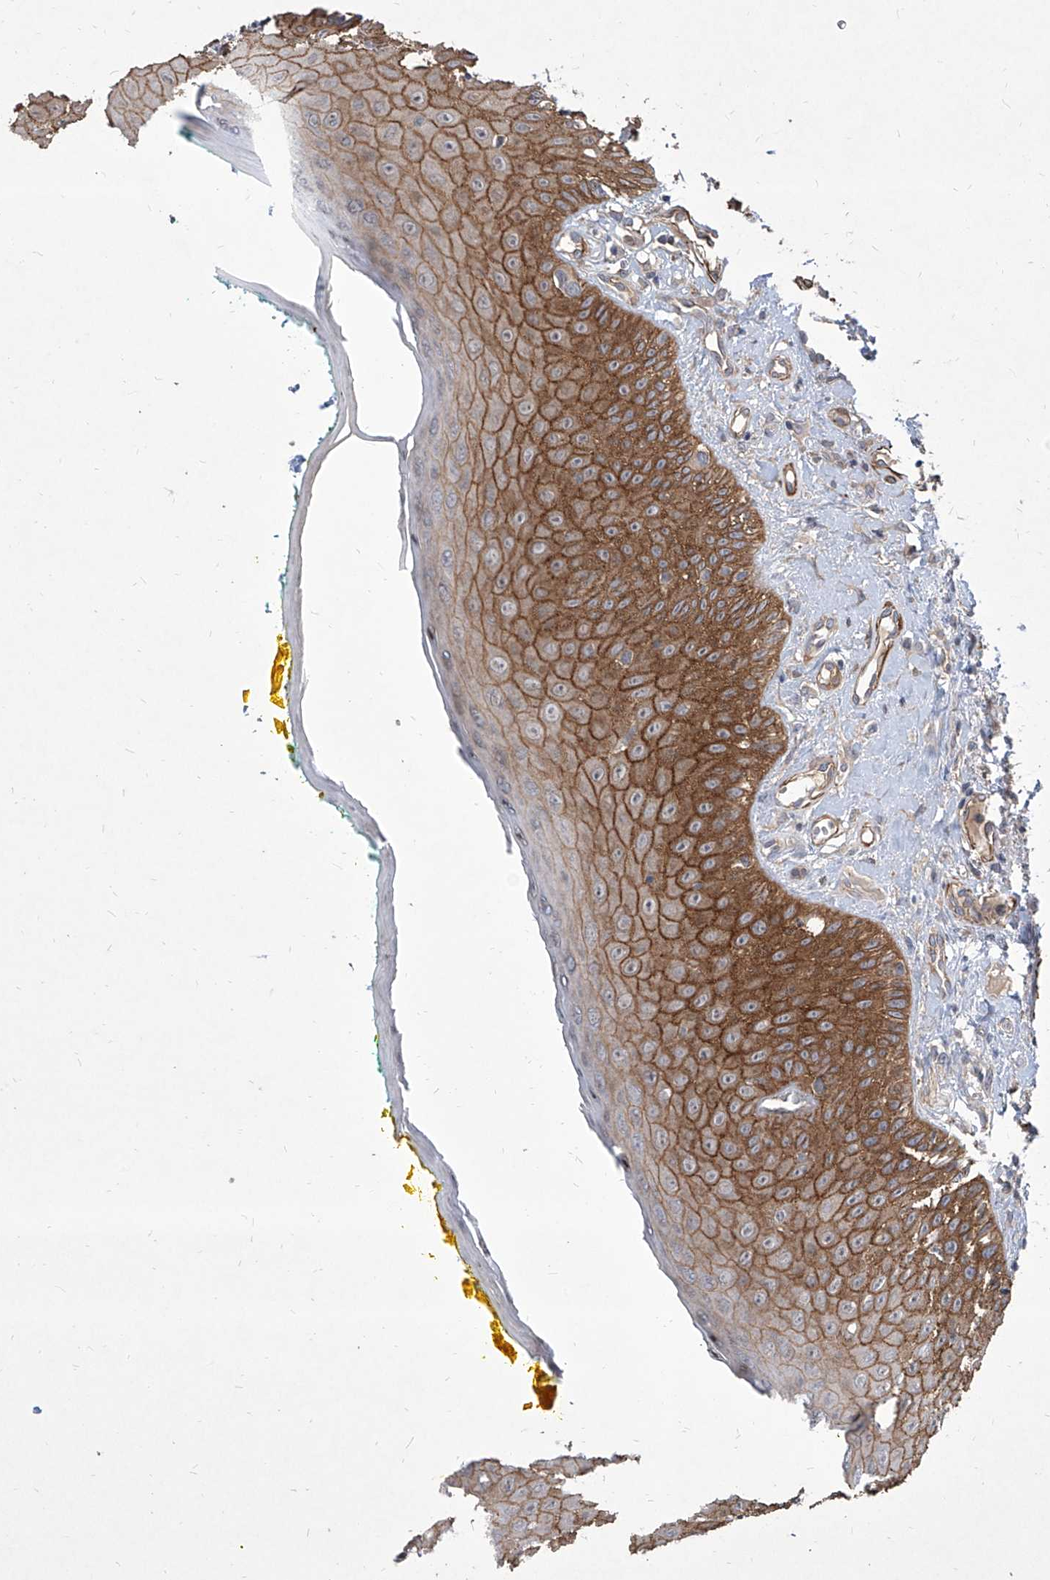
{"staining": {"intensity": "strong", "quantity": ">75%", "location": "cytoplasmic/membranous"}, "tissue": "oral mucosa", "cell_type": "Squamous epithelial cells", "image_type": "normal", "snomed": [{"axis": "morphology", "description": "Normal tissue, NOS"}, {"axis": "topography", "description": "Oral tissue"}], "caption": "High-power microscopy captured an immunohistochemistry (IHC) histopathology image of normal oral mucosa, revealing strong cytoplasmic/membranous staining in about >75% of squamous epithelial cells. (DAB IHC, brown staining for protein, blue staining for nuclei).", "gene": "FAM83B", "patient": {"sex": "female", "age": 70}}